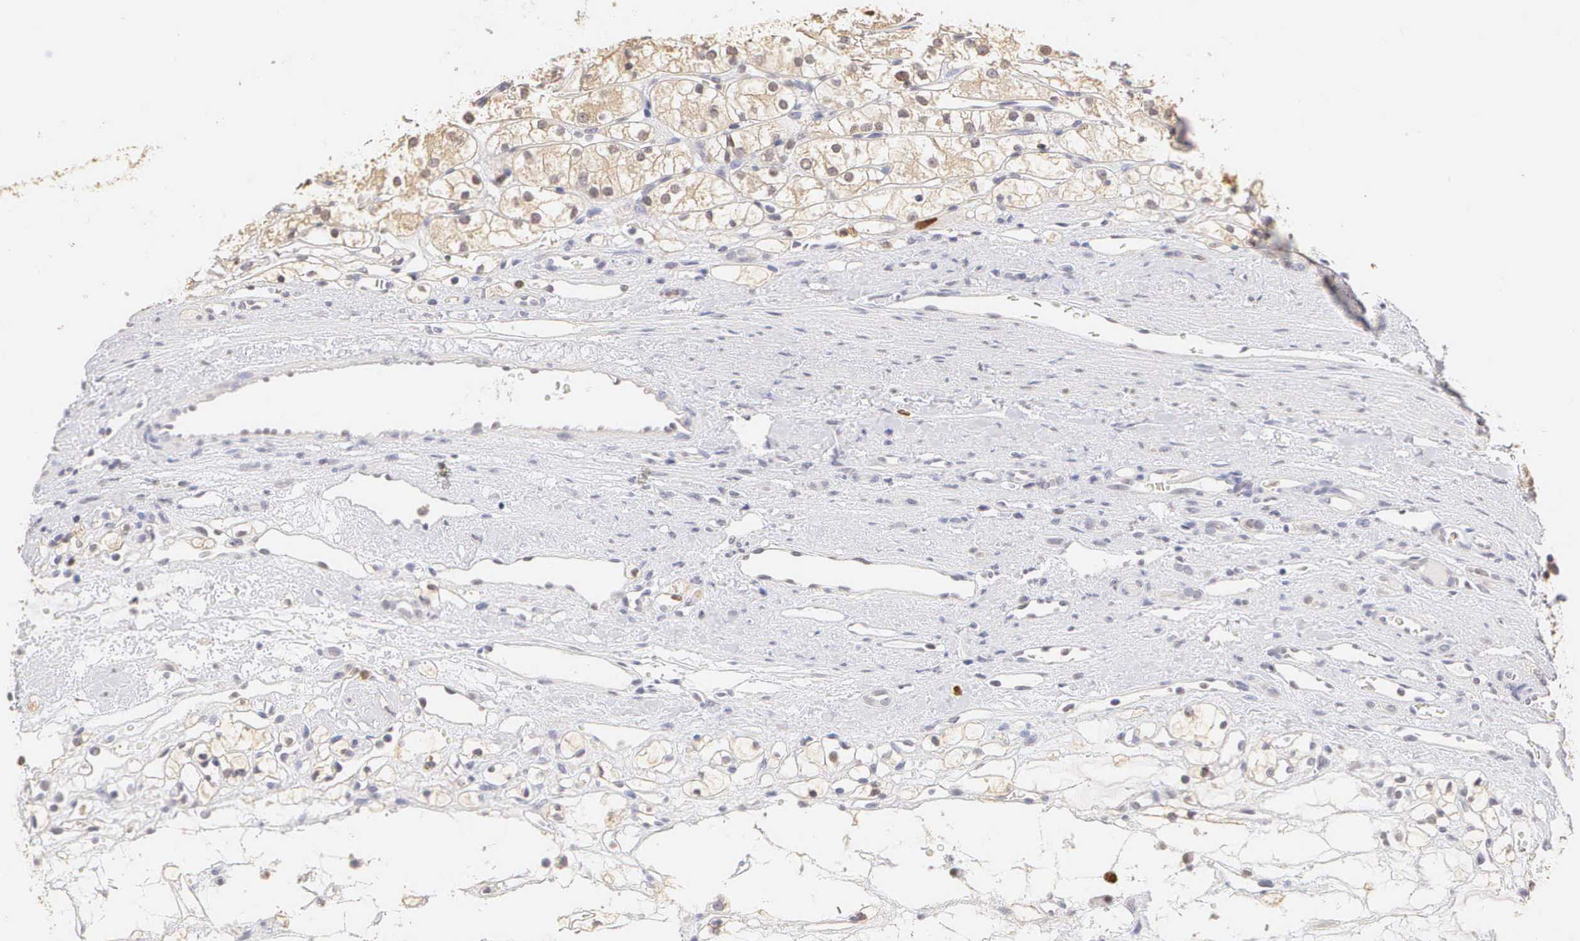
{"staining": {"intensity": "negative", "quantity": "none", "location": "none"}, "tissue": "renal cancer", "cell_type": "Tumor cells", "image_type": "cancer", "snomed": [{"axis": "morphology", "description": "Adenocarcinoma, NOS"}, {"axis": "topography", "description": "Kidney"}], "caption": "This is a image of IHC staining of renal cancer (adenocarcinoma), which shows no positivity in tumor cells. (DAB immunohistochemistry (IHC) with hematoxylin counter stain).", "gene": "MKI67", "patient": {"sex": "female", "age": 60}}